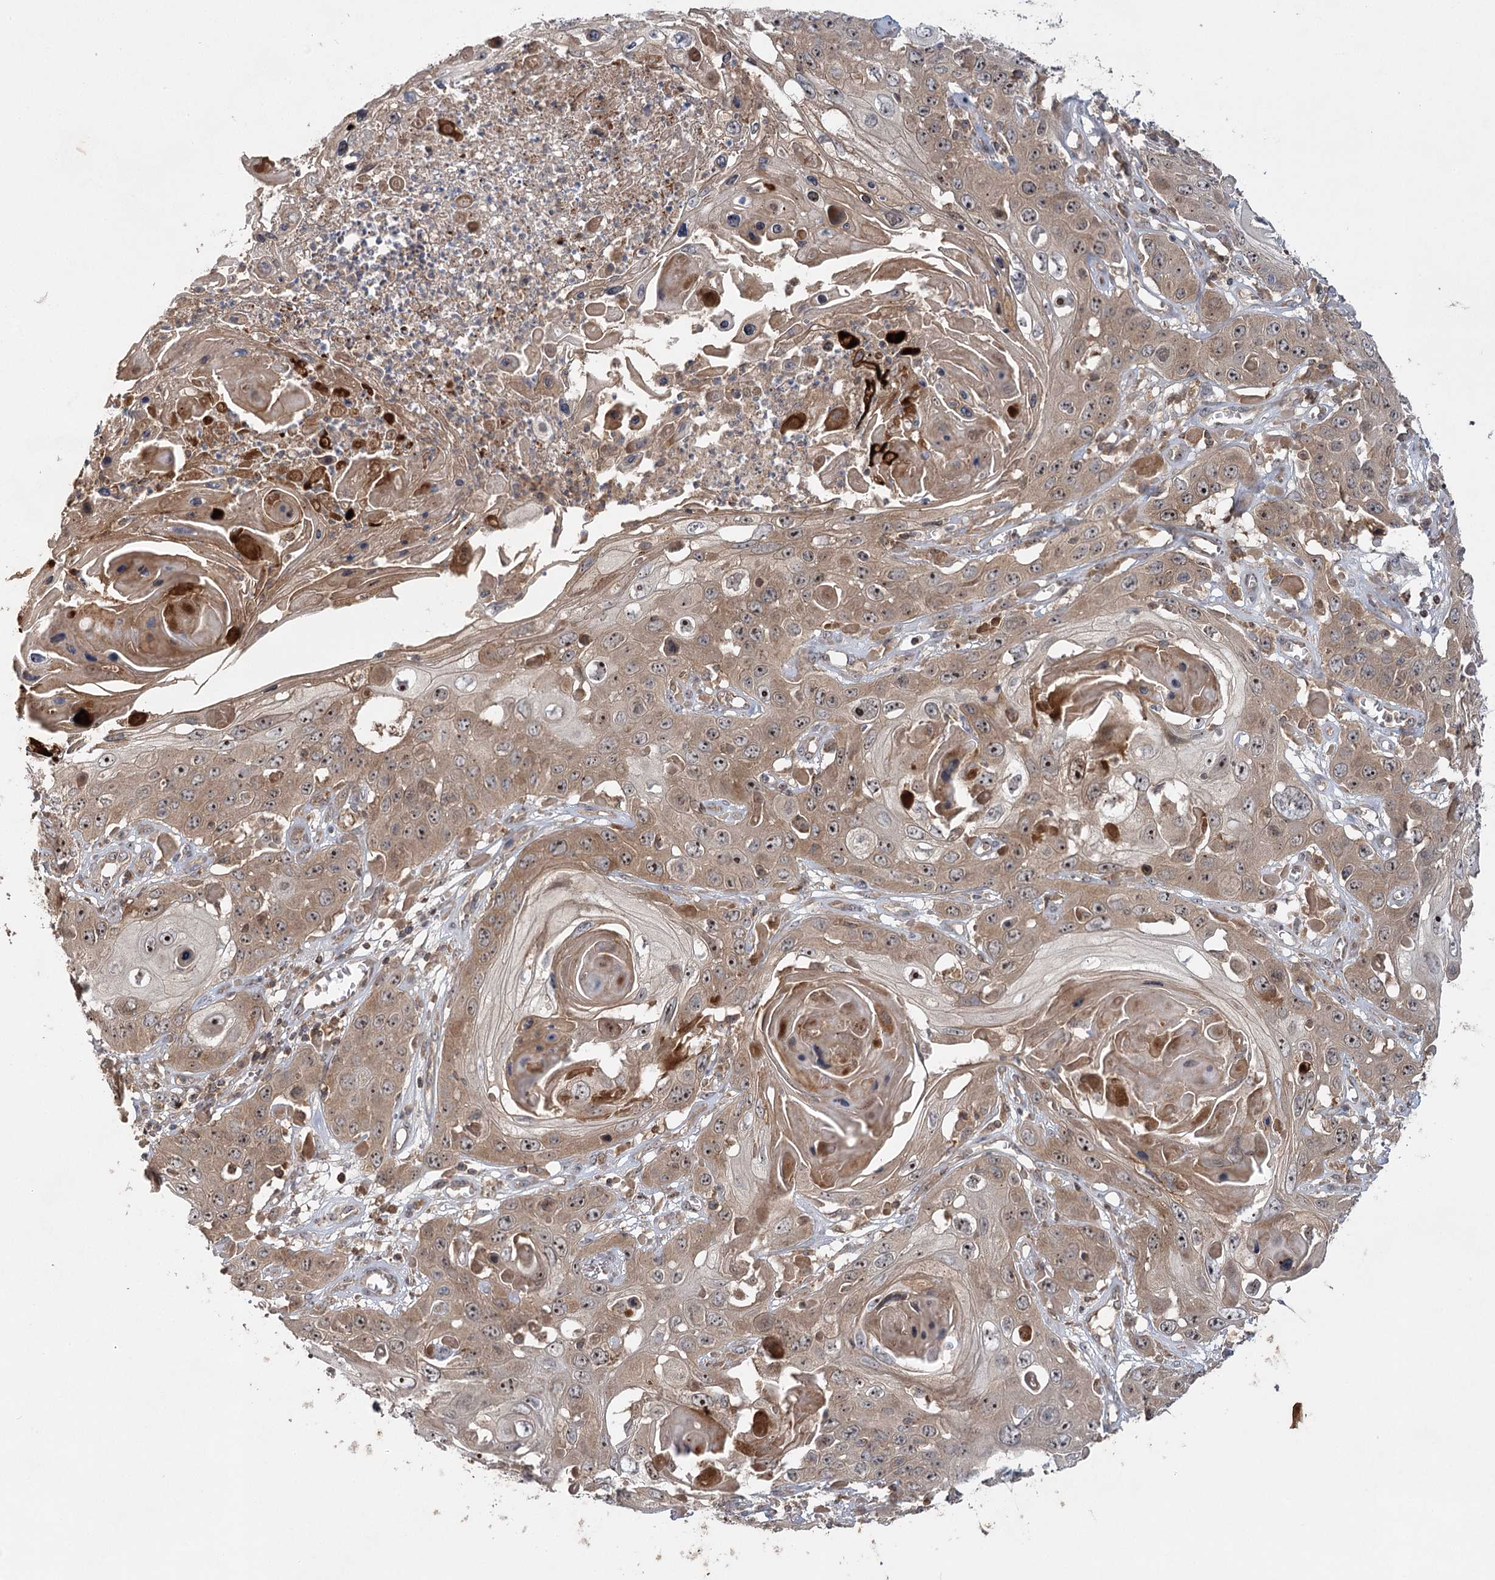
{"staining": {"intensity": "moderate", "quantity": ">75%", "location": "cytoplasmic/membranous,nuclear"}, "tissue": "skin cancer", "cell_type": "Tumor cells", "image_type": "cancer", "snomed": [{"axis": "morphology", "description": "Squamous cell carcinoma, NOS"}, {"axis": "topography", "description": "Skin"}], "caption": "An immunohistochemistry (IHC) image of neoplastic tissue is shown. Protein staining in brown shows moderate cytoplasmic/membranous and nuclear positivity in skin squamous cell carcinoma within tumor cells. (DAB (3,3'-diaminobenzidine) IHC, brown staining for protein, blue staining for nuclei).", "gene": "RAPGEF6", "patient": {"sex": "male", "age": 55}}